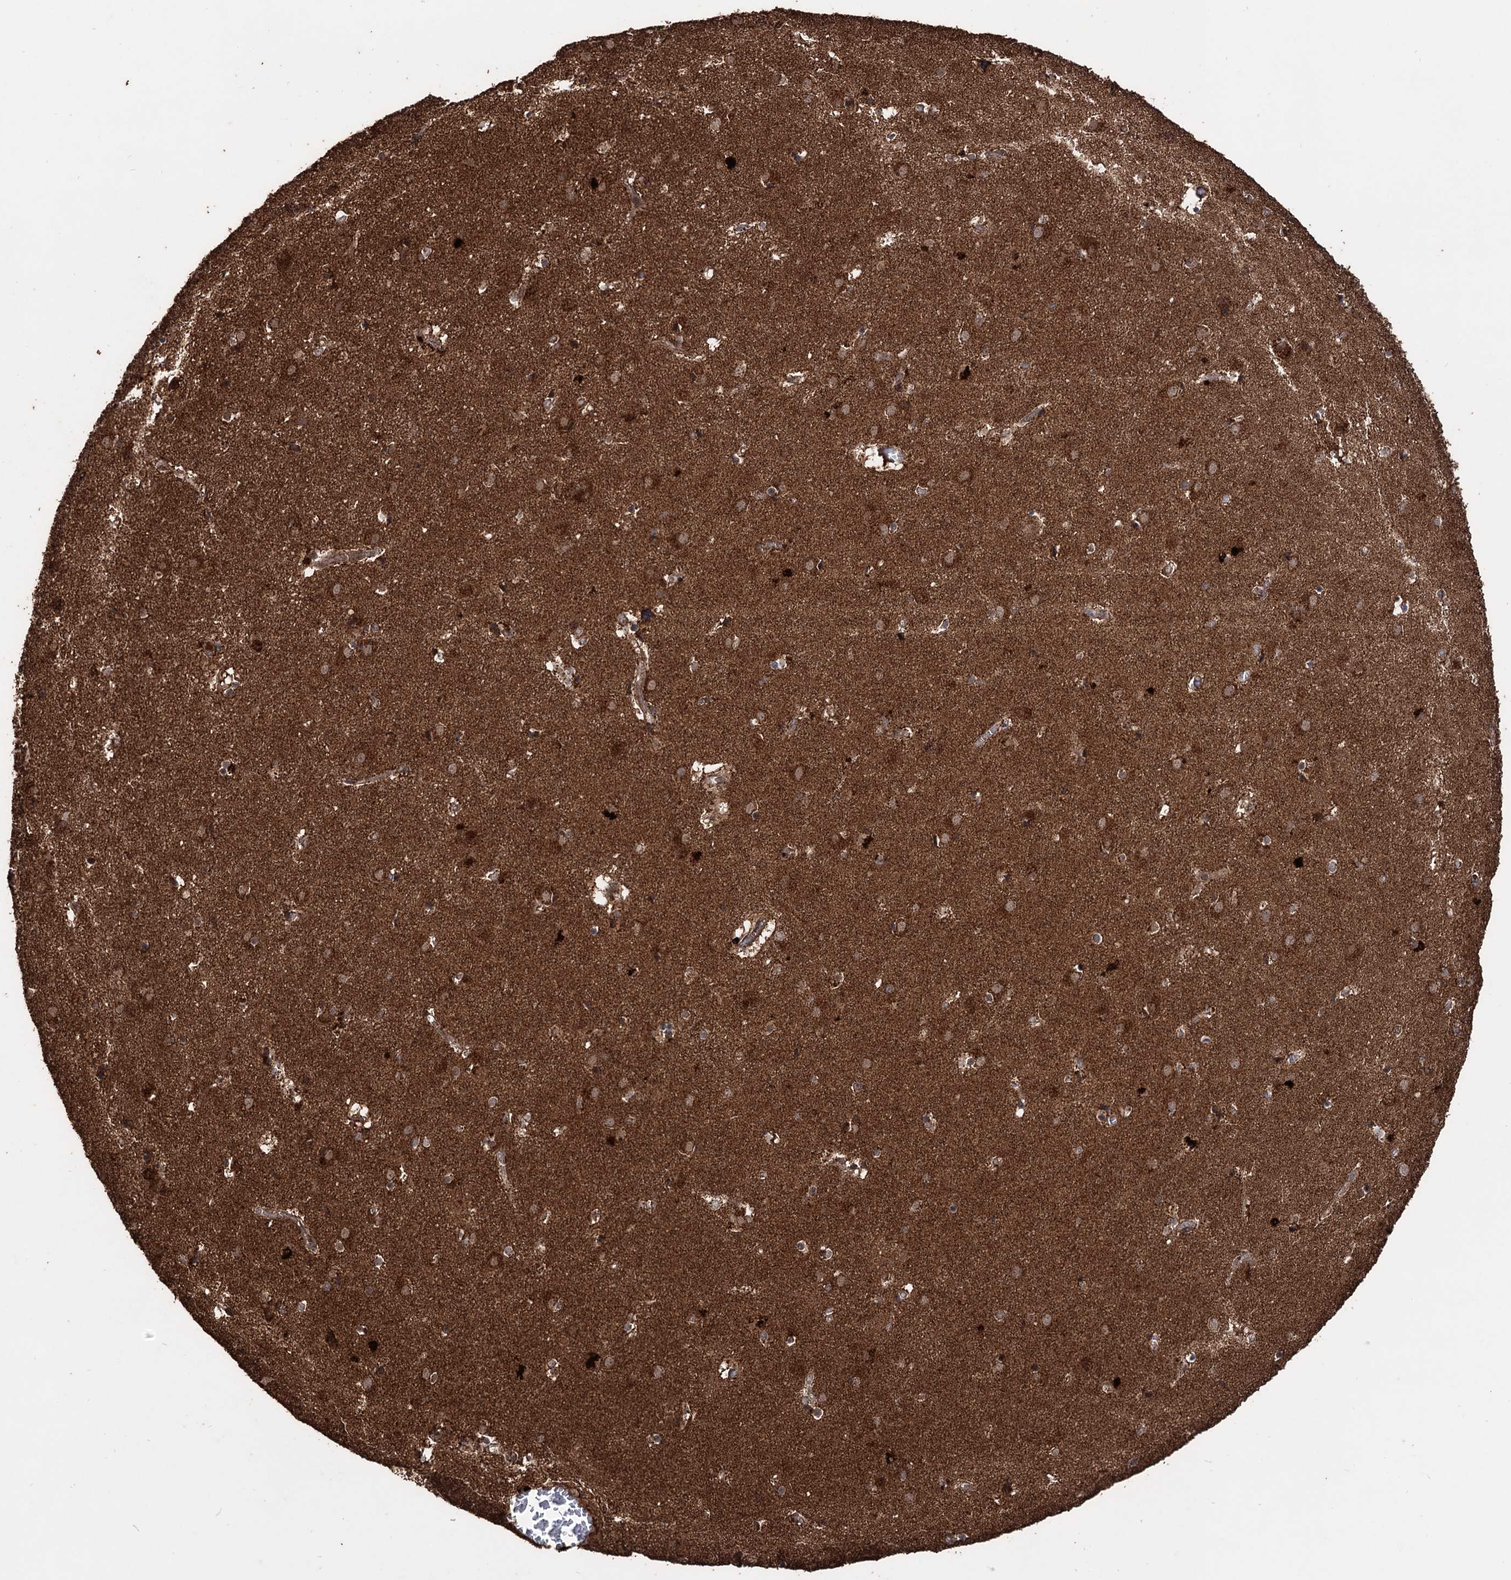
{"staining": {"intensity": "moderate", "quantity": ">75%", "location": "cytoplasmic/membranous"}, "tissue": "caudate", "cell_type": "Glial cells", "image_type": "normal", "snomed": [{"axis": "morphology", "description": "Normal tissue, NOS"}, {"axis": "topography", "description": "Lateral ventricle wall"}], "caption": "A brown stain highlights moderate cytoplasmic/membranous staining of a protein in glial cells of unremarkable human caudate. (DAB (3,3'-diaminobenzidine) IHC, brown staining for protein, blue staining for nuclei).", "gene": "IPO4", "patient": {"sex": "male", "age": 70}}